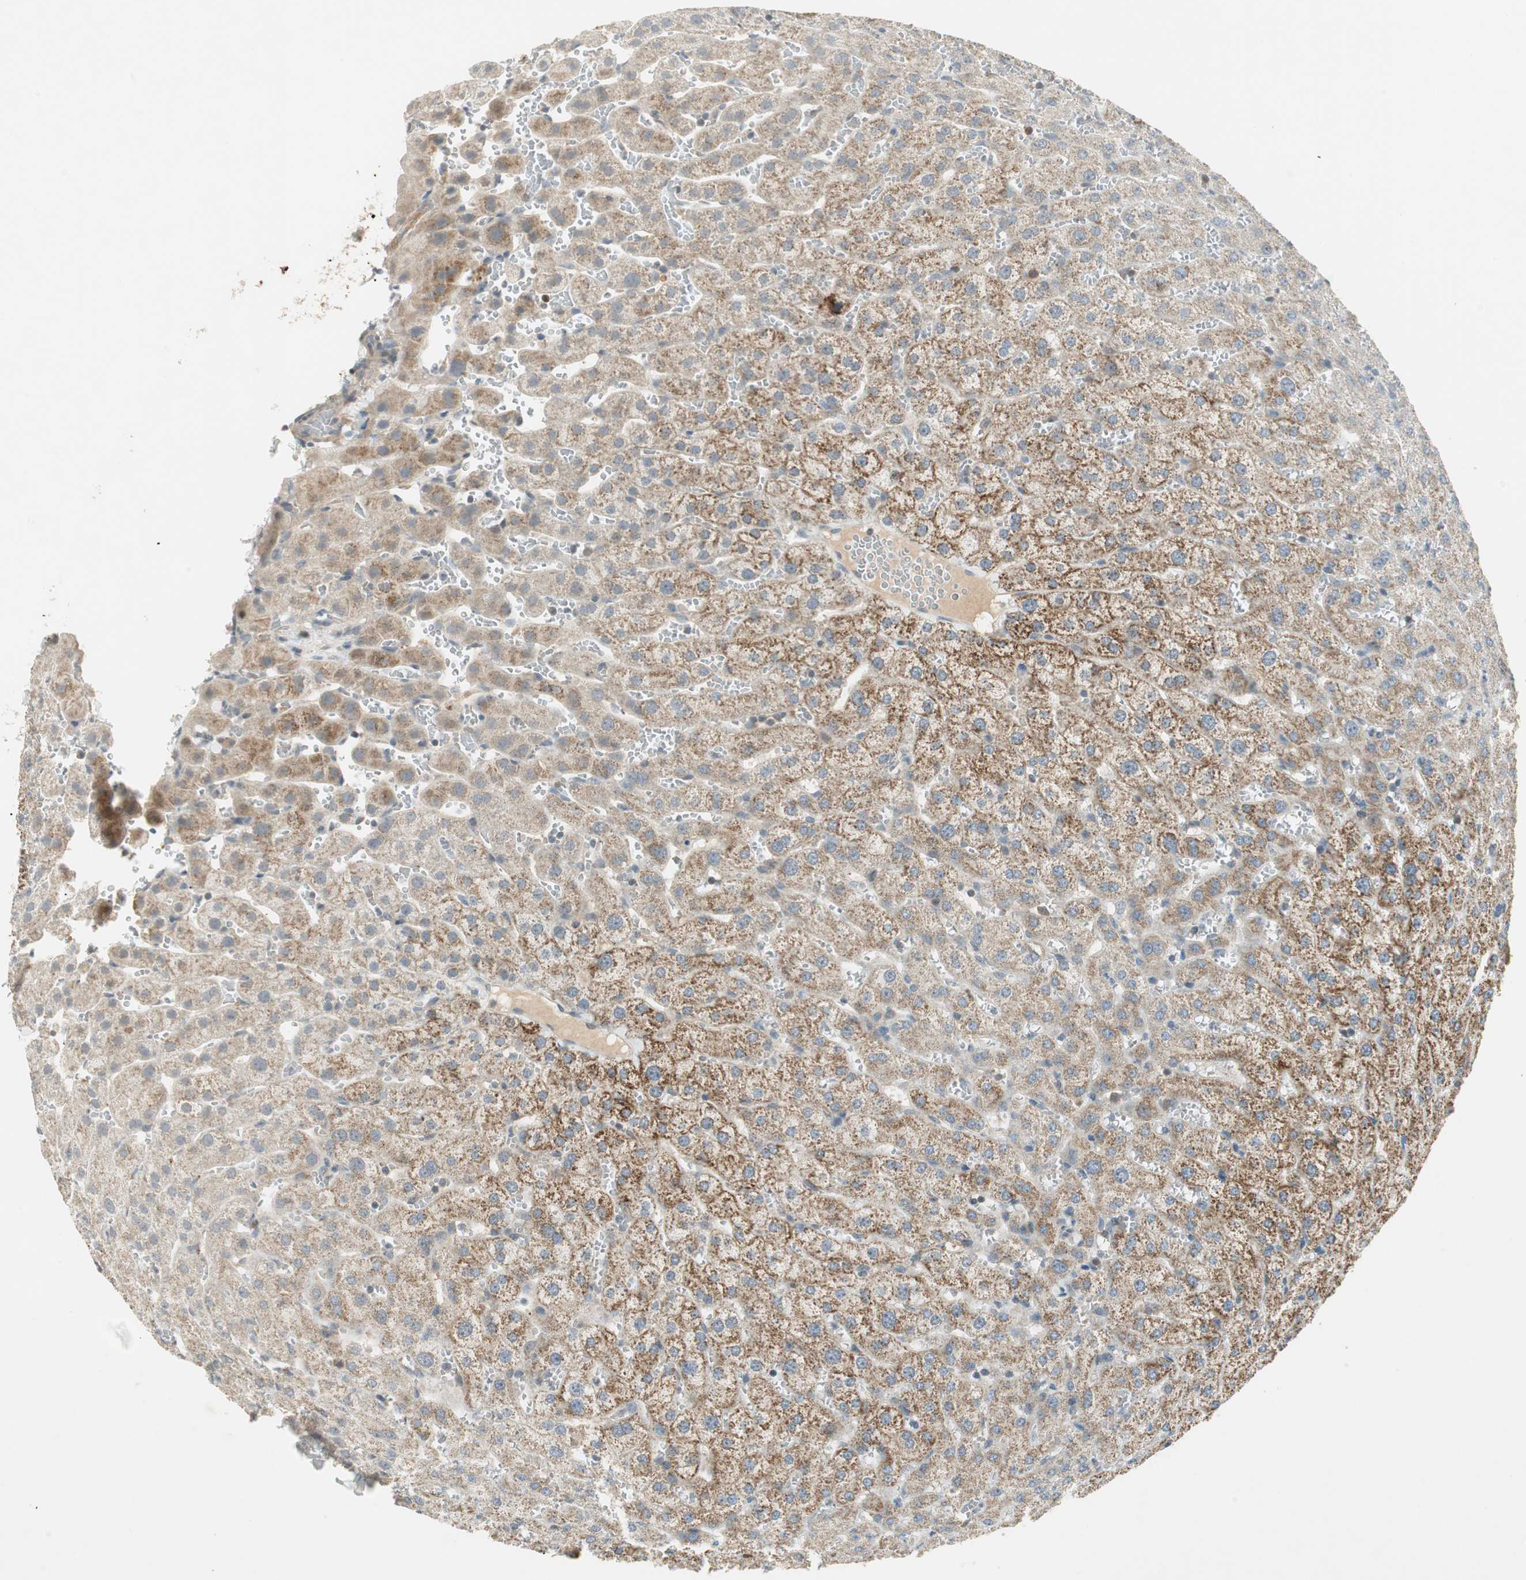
{"staining": {"intensity": "moderate", "quantity": ">75%", "location": "cytoplasmic/membranous"}, "tissue": "liver", "cell_type": "Cholangiocytes", "image_type": "normal", "snomed": [{"axis": "morphology", "description": "Normal tissue, NOS"}, {"axis": "morphology", "description": "Fibrosis, NOS"}, {"axis": "topography", "description": "Liver"}], "caption": "Immunohistochemistry (DAB (3,3'-diaminobenzidine)) staining of unremarkable liver exhibits moderate cytoplasmic/membranous protein expression in about >75% of cholangiocytes.", "gene": "USP2", "patient": {"sex": "female", "age": 29}}